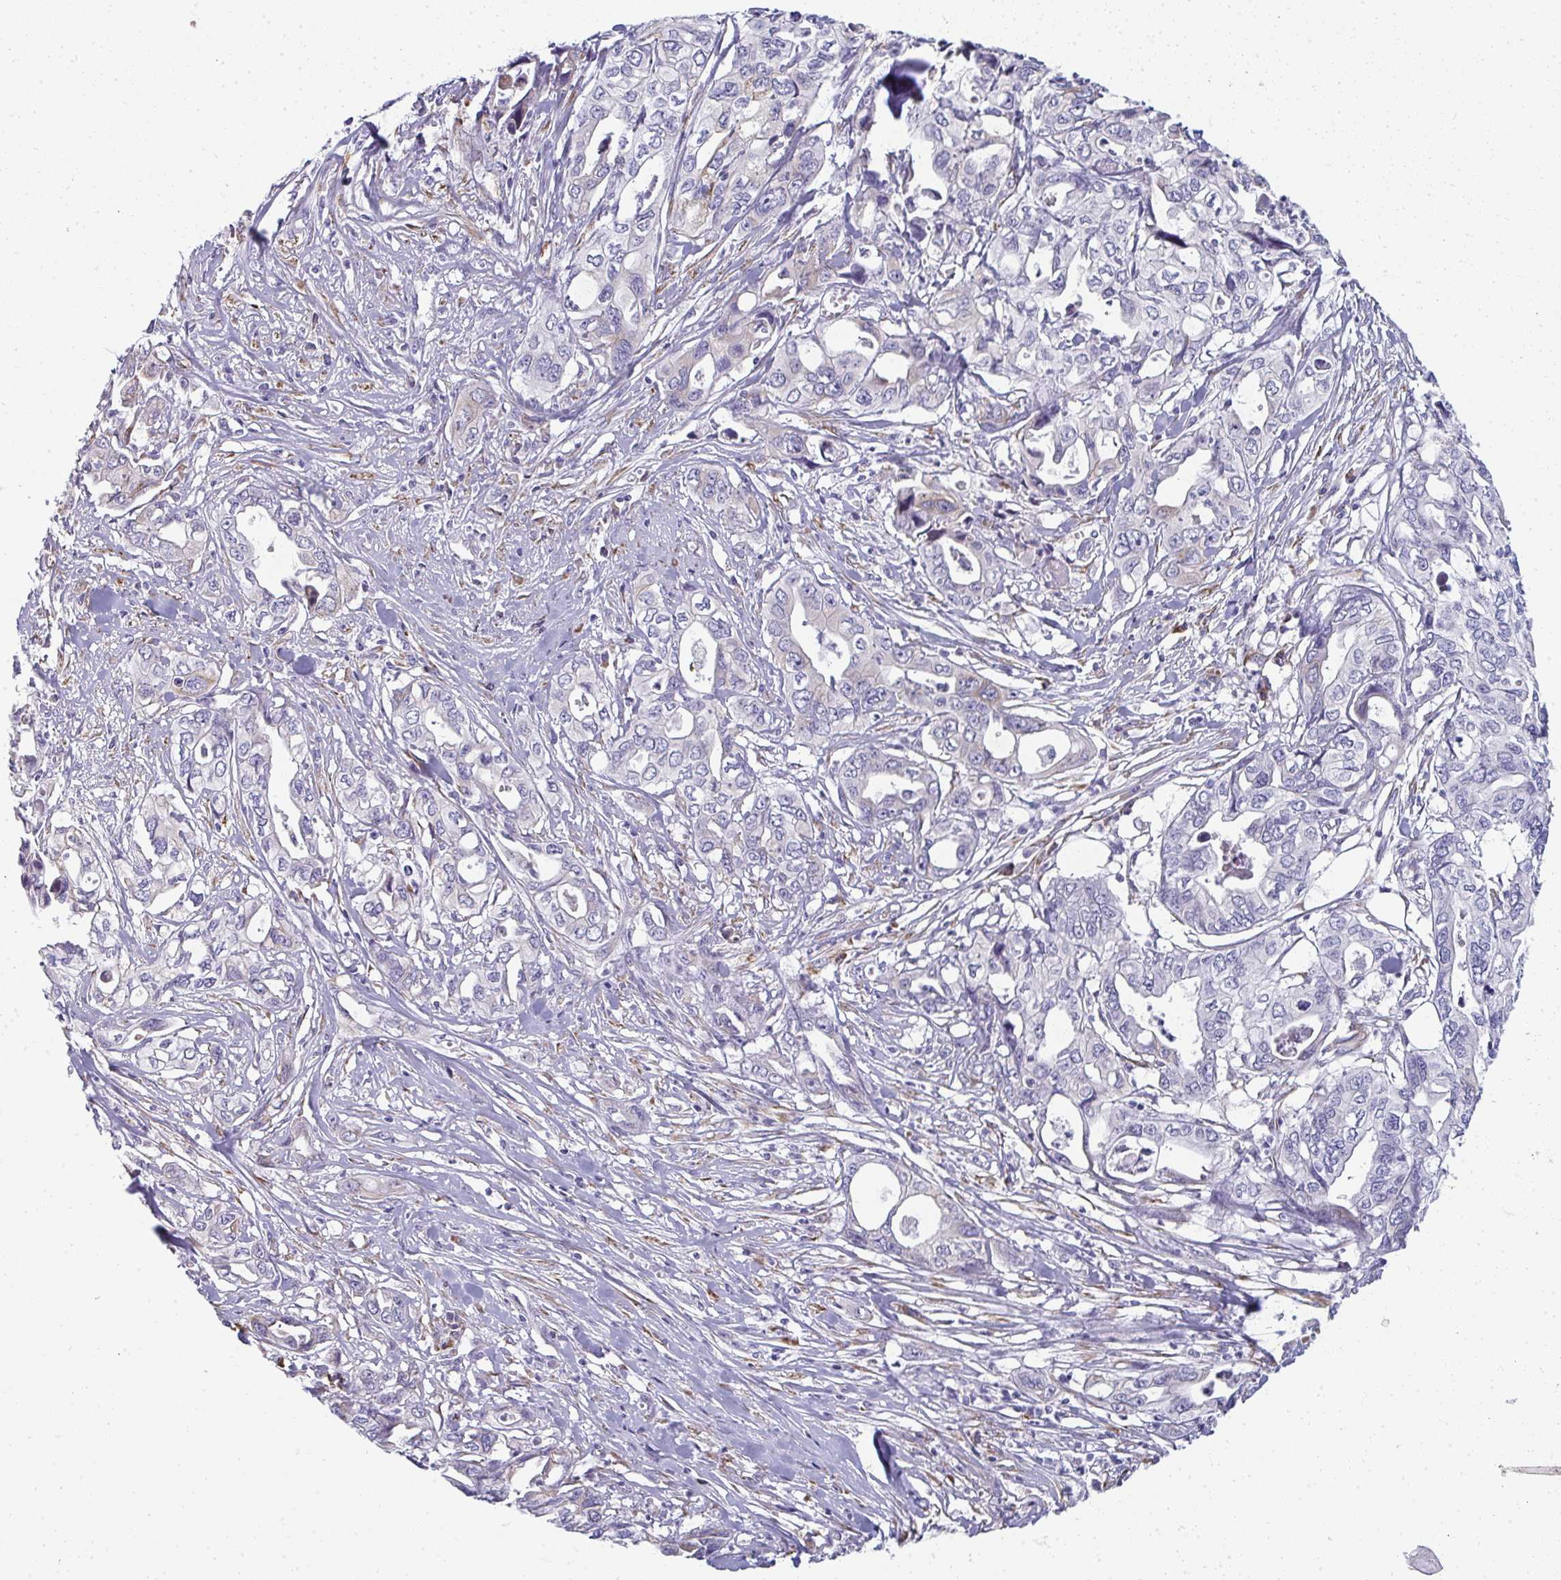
{"staining": {"intensity": "negative", "quantity": "none", "location": "none"}, "tissue": "pancreatic cancer", "cell_type": "Tumor cells", "image_type": "cancer", "snomed": [{"axis": "morphology", "description": "Adenocarcinoma, NOS"}, {"axis": "topography", "description": "Pancreas"}], "caption": "IHC photomicrograph of human pancreatic cancer stained for a protein (brown), which displays no positivity in tumor cells.", "gene": "SHROOM1", "patient": {"sex": "male", "age": 68}}